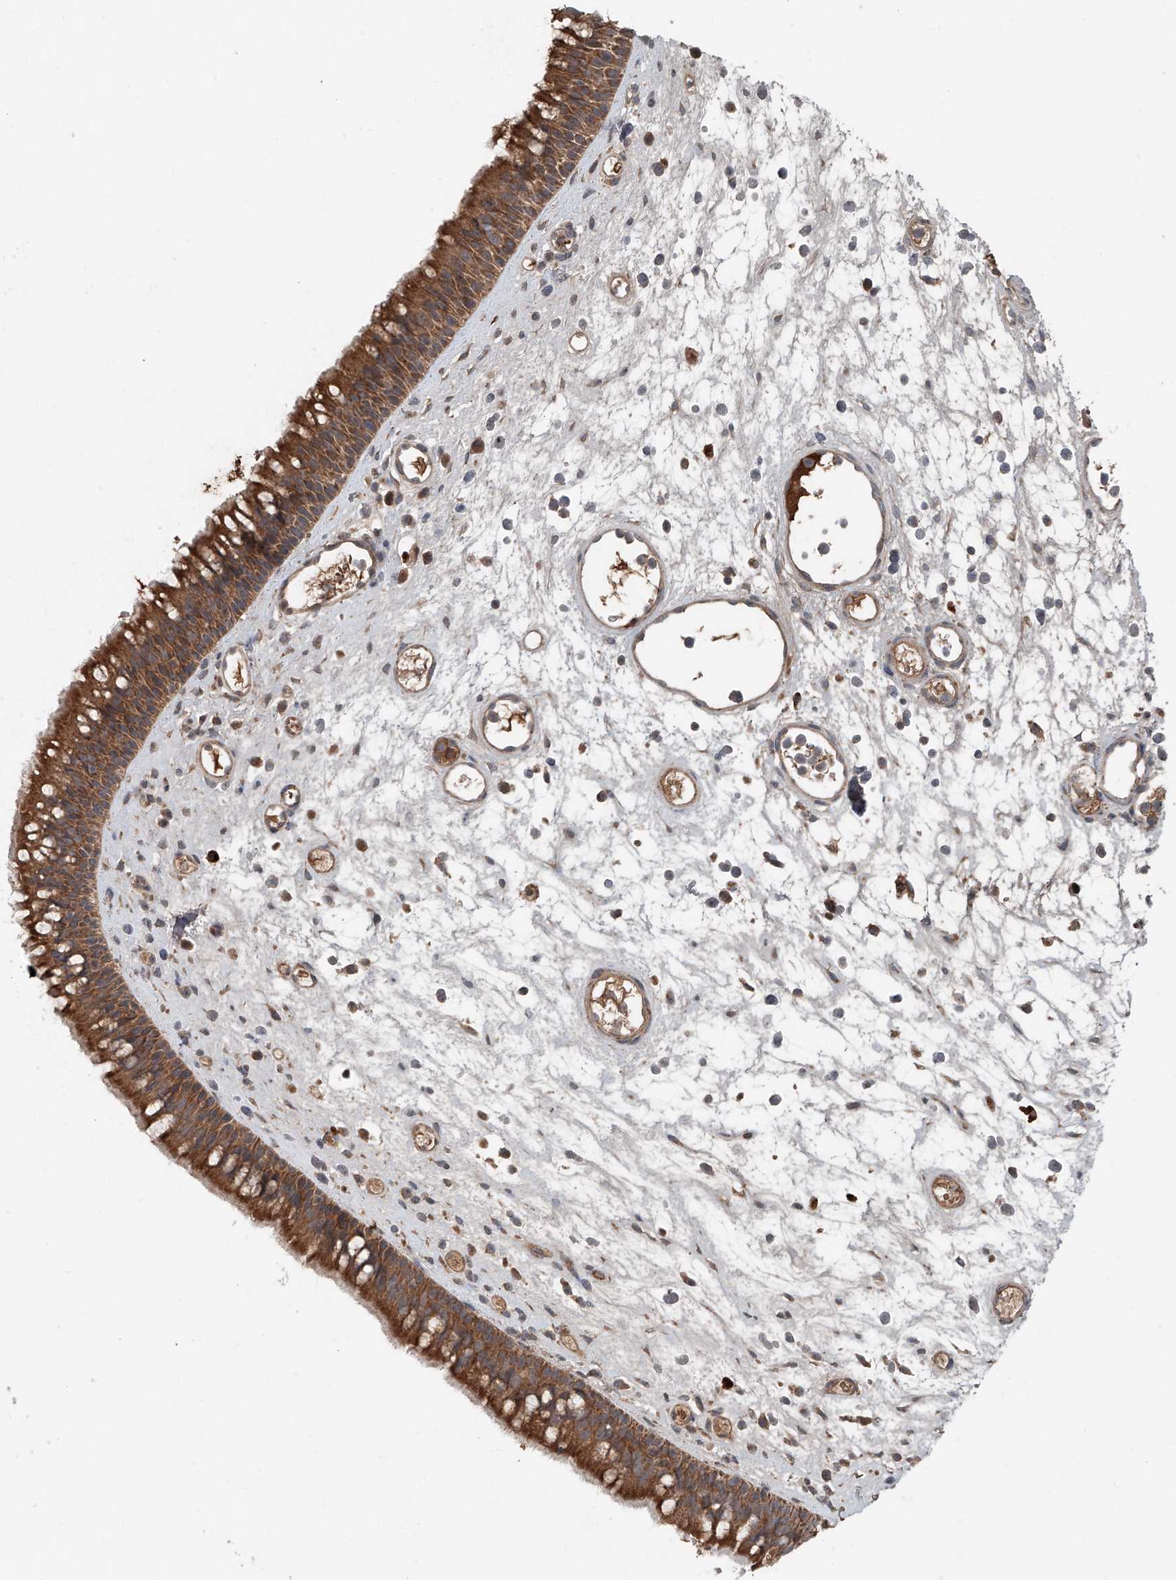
{"staining": {"intensity": "strong", "quantity": ">75%", "location": "cytoplasmic/membranous"}, "tissue": "nasopharynx", "cell_type": "Respiratory epithelial cells", "image_type": "normal", "snomed": [{"axis": "morphology", "description": "Normal tissue, NOS"}, {"axis": "morphology", "description": "Inflammation, NOS"}, {"axis": "morphology", "description": "Malignant melanoma, Metastatic site"}, {"axis": "topography", "description": "Nasopharynx"}], "caption": "Protein staining shows strong cytoplasmic/membranous staining in approximately >75% of respiratory epithelial cells in benign nasopharynx. The staining was performed using DAB, with brown indicating positive protein expression. Nuclei are stained blue with hematoxylin.", "gene": "ADAM23", "patient": {"sex": "male", "age": 70}}